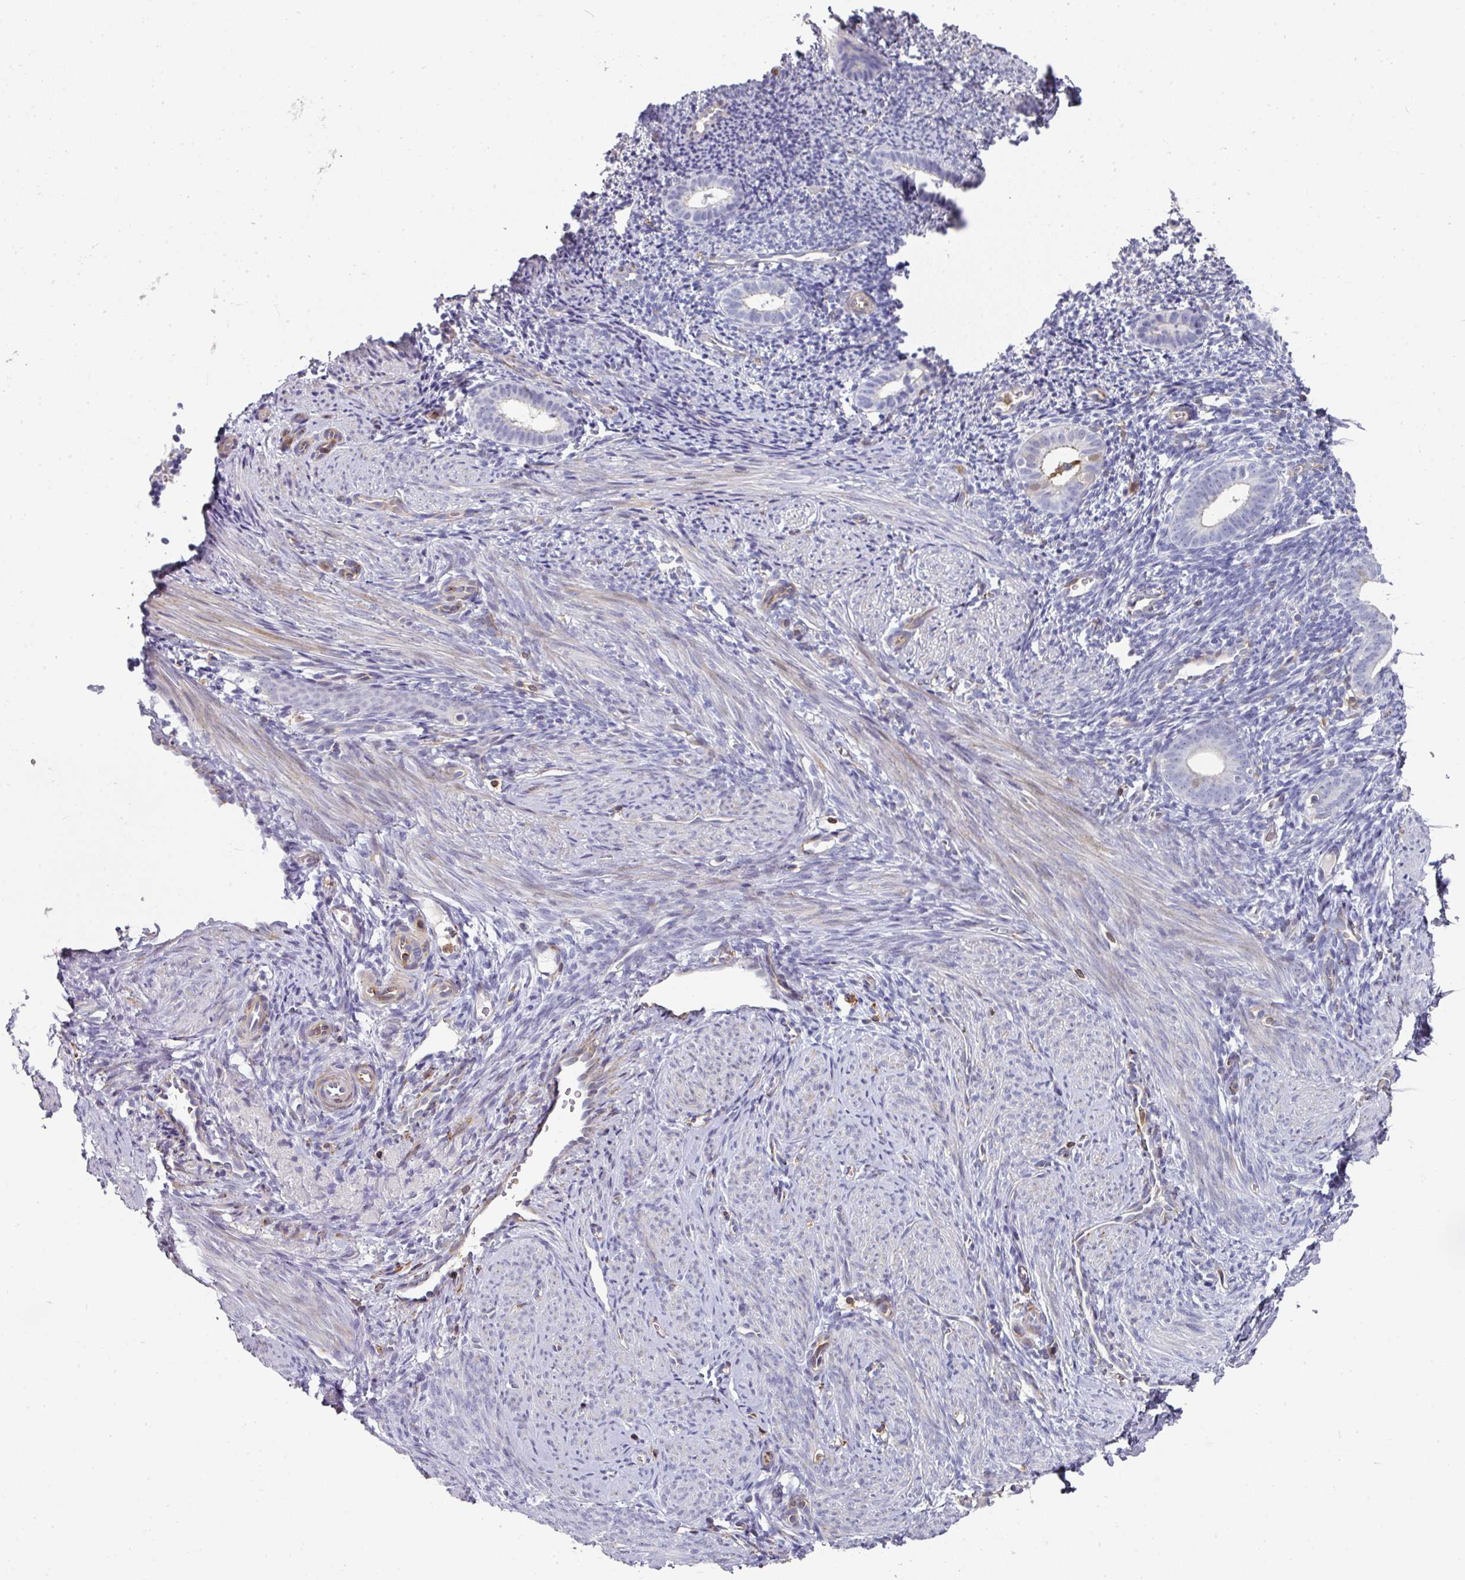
{"staining": {"intensity": "negative", "quantity": "none", "location": "none"}, "tissue": "endometrium", "cell_type": "Cells in endometrial stroma", "image_type": "normal", "snomed": [{"axis": "morphology", "description": "Normal tissue, NOS"}, {"axis": "topography", "description": "Endometrium"}], "caption": "Immunohistochemical staining of unremarkable human endometrium displays no significant staining in cells in endometrial stroma.", "gene": "BEND5", "patient": {"sex": "female", "age": 39}}